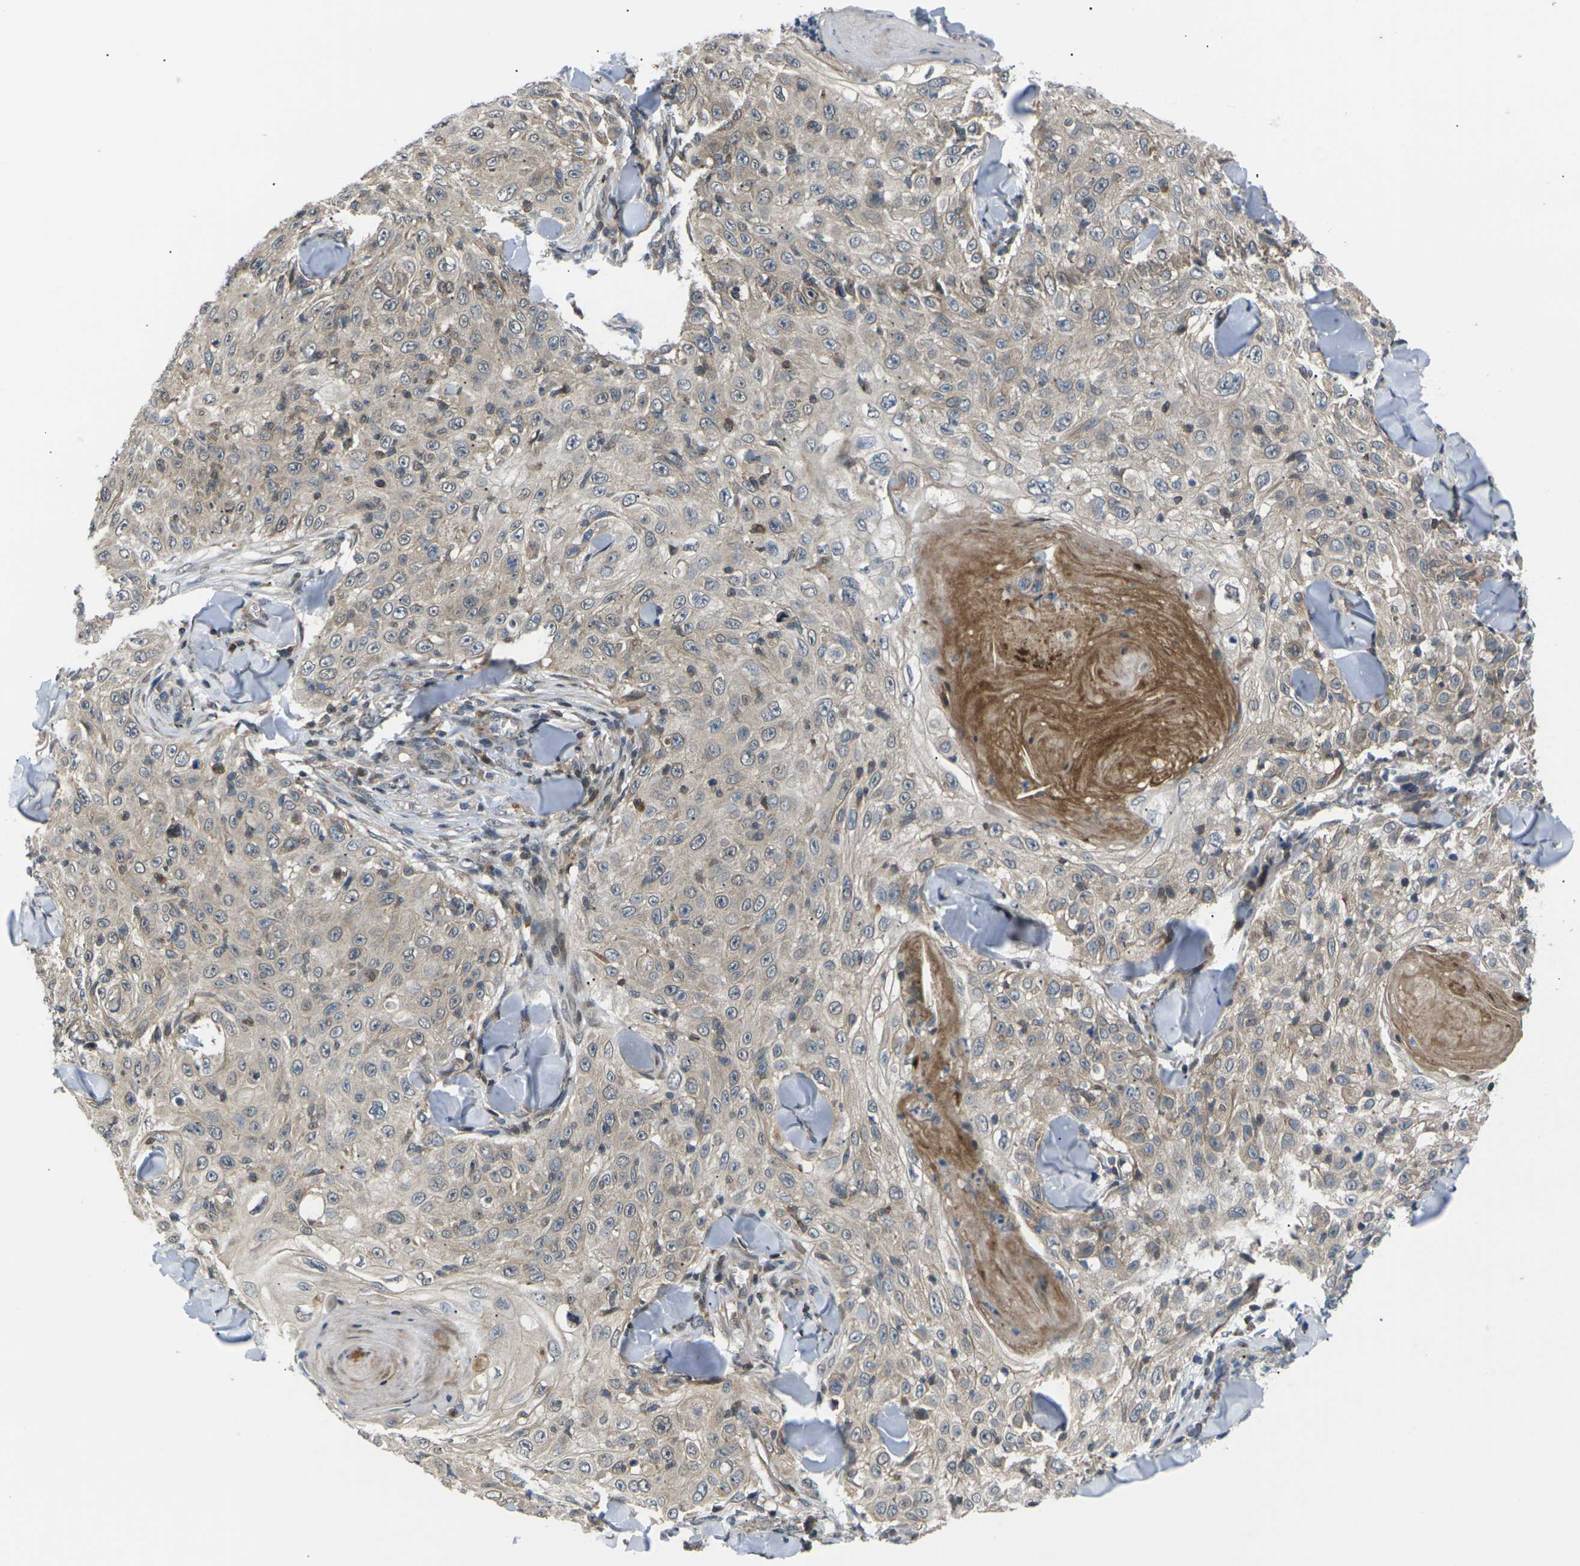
{"staining": {"intensity": "negative", "quantity": "none", "location": "none"}, "tissue": "skin cancer", "cell_type": "Tumor cells", "image_type": "cancer", "snomed": [{"axis": "morphology", "description": "Squamous cell carcinoma, NOS"}, {"axis": "topography", "description": "Skin"}], "caption": "The histopathology image demonstrates no significant positivity in tumor cells of skin cancer (squamous cell carcinoma).", "gene": "RPS6KA3", "patient": {"sex": "male", "age": 86}}